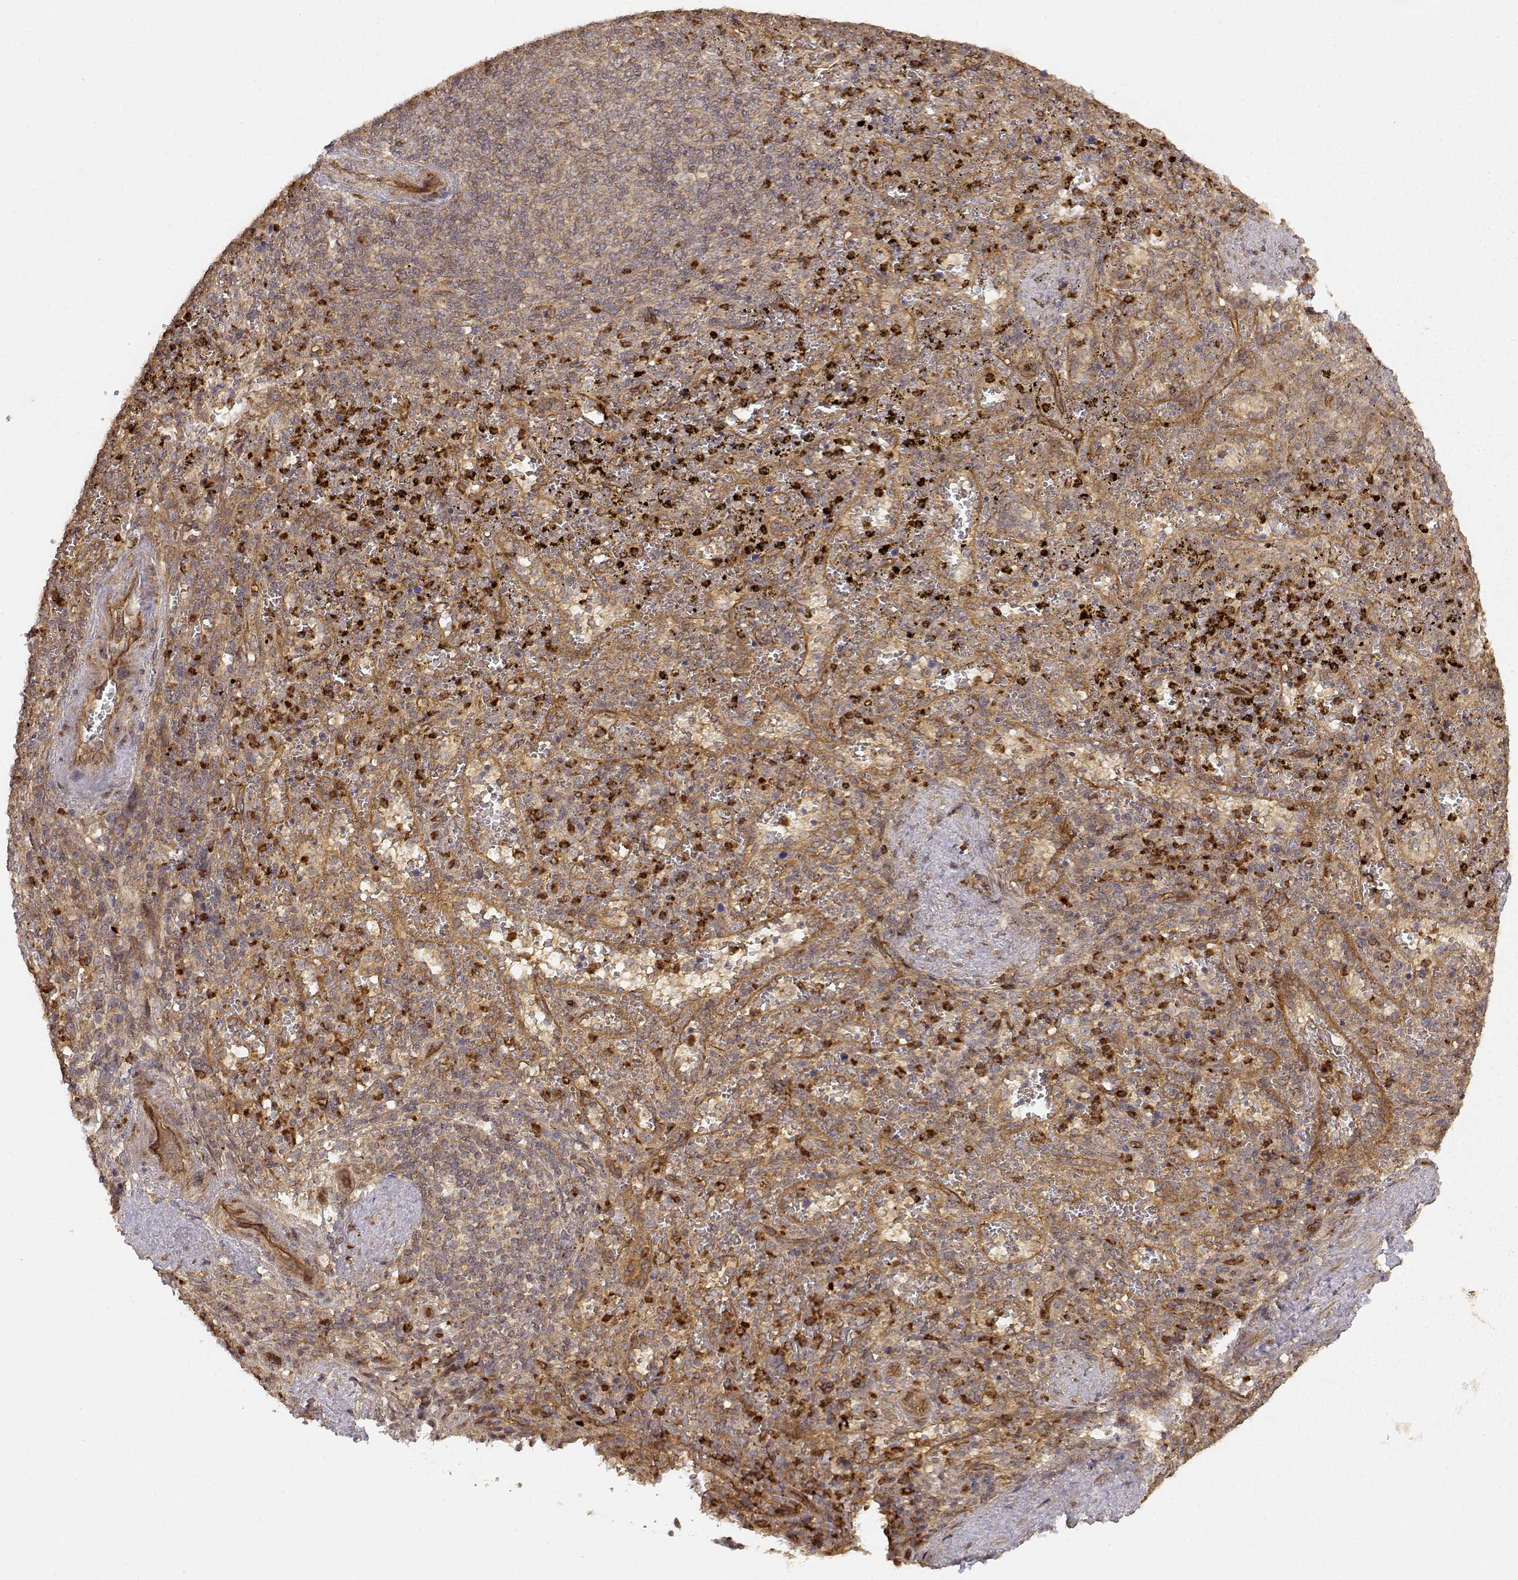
{"staining": {"intensity": "strong", "quantity": "<25%", "location": "cytoplasmic/membranous"}, "tissue": "spleen", "cell_type": "Cells in red pulp", "image_type": "normal", "snomed": [{"axis": "morphology", "description": "Normal tissue, NOS"}, {"axis": "topography", "description": "Spleen"}], "caption": "Spleen stained with a brown dye displays strong cytoplasmic/membranous positive positivity in approximately <25% of cells in red pulp.", "gene": "CDK5RAP2", "patient": {"sex": "female", "age": 50}}